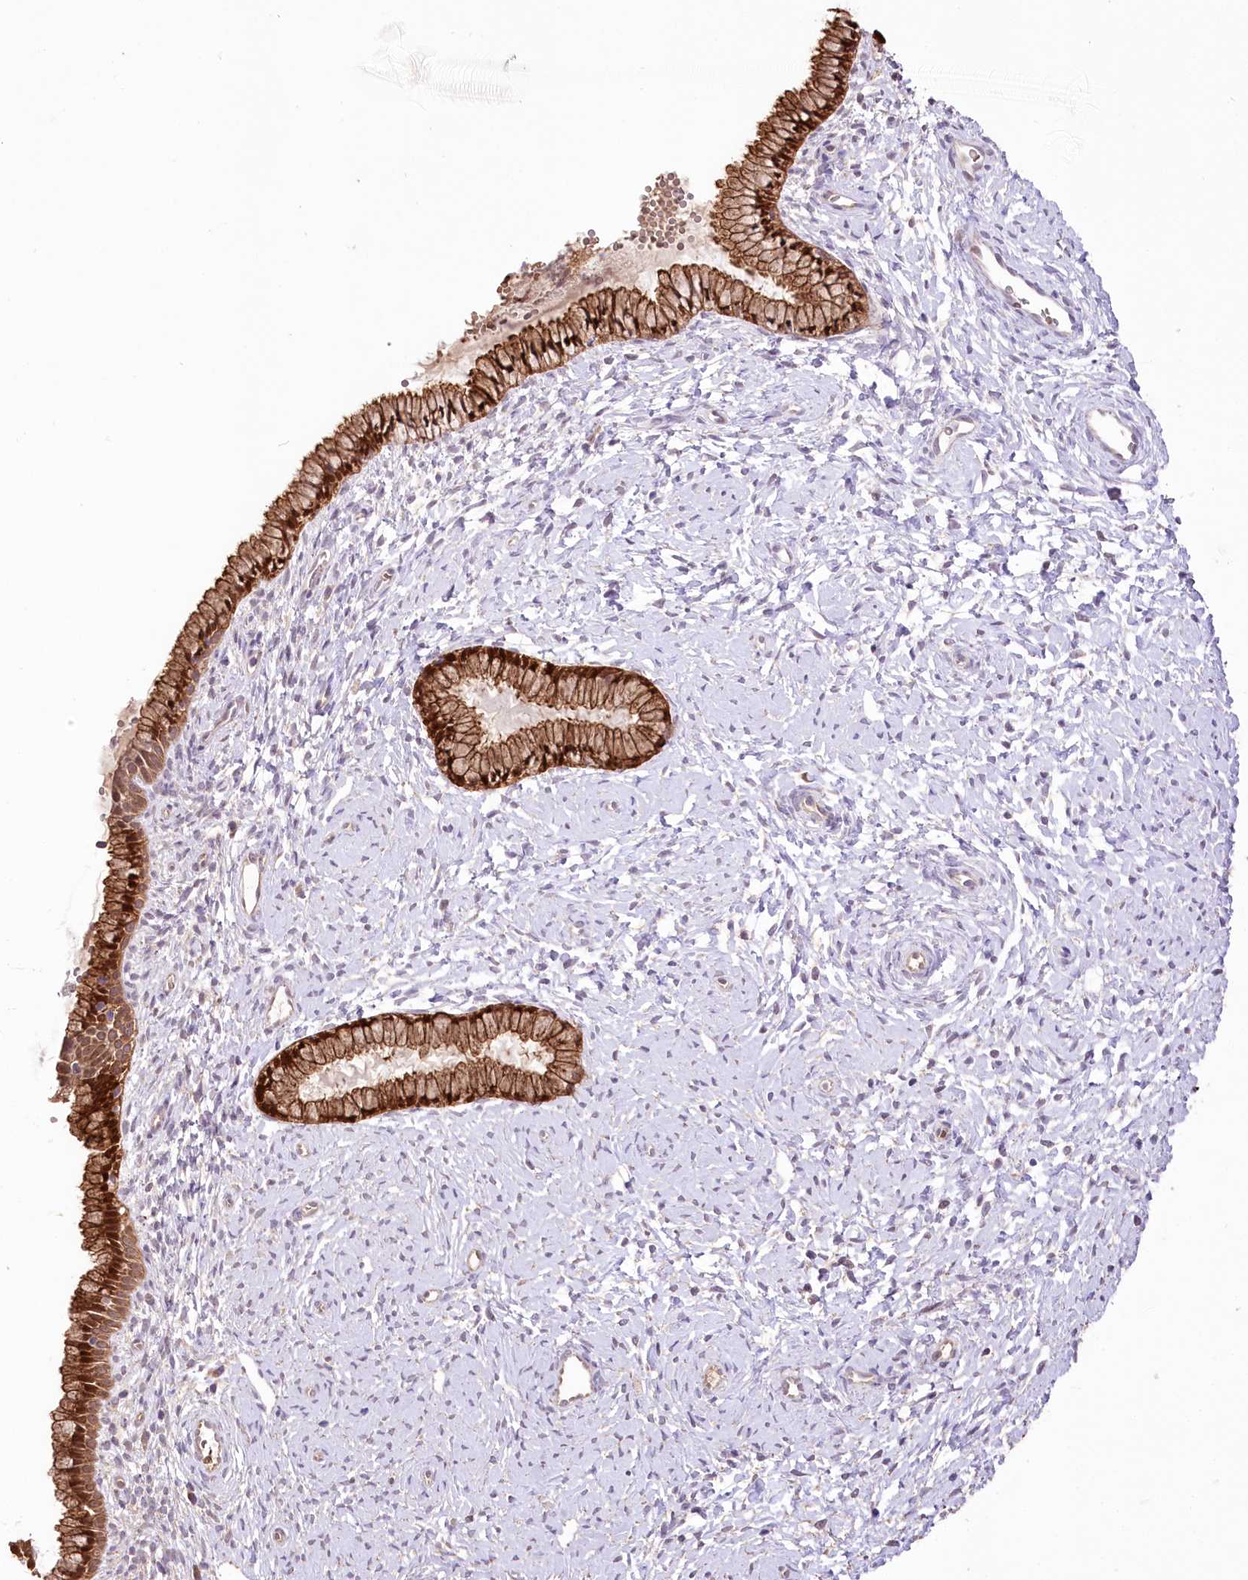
{"staining": {"intensity": "strong", "quantity": ">75%", "location": "cytoplasmic/membranous,nuclear"}, "tissue": "cervix", "cell_type": "Glandular cells", "image_type": "normal", "snomed": [{"axis": "morphology", "description": "Normal tissue, NOS"}, {"axis": "topography", "description": "Cervix"}], "caption": "IHC image of unremarkable cervix: human cervix stained using immunohistochemistry displays high levels of strong protein expression localized specifically in the cytoplasmic/membranous,nuclear of glandular cells, appearing as a cytoplasmic/membranous,nuclear brown color.", "gene": "R3HDM2", "patient": {"sex": "female", "age": 33}}